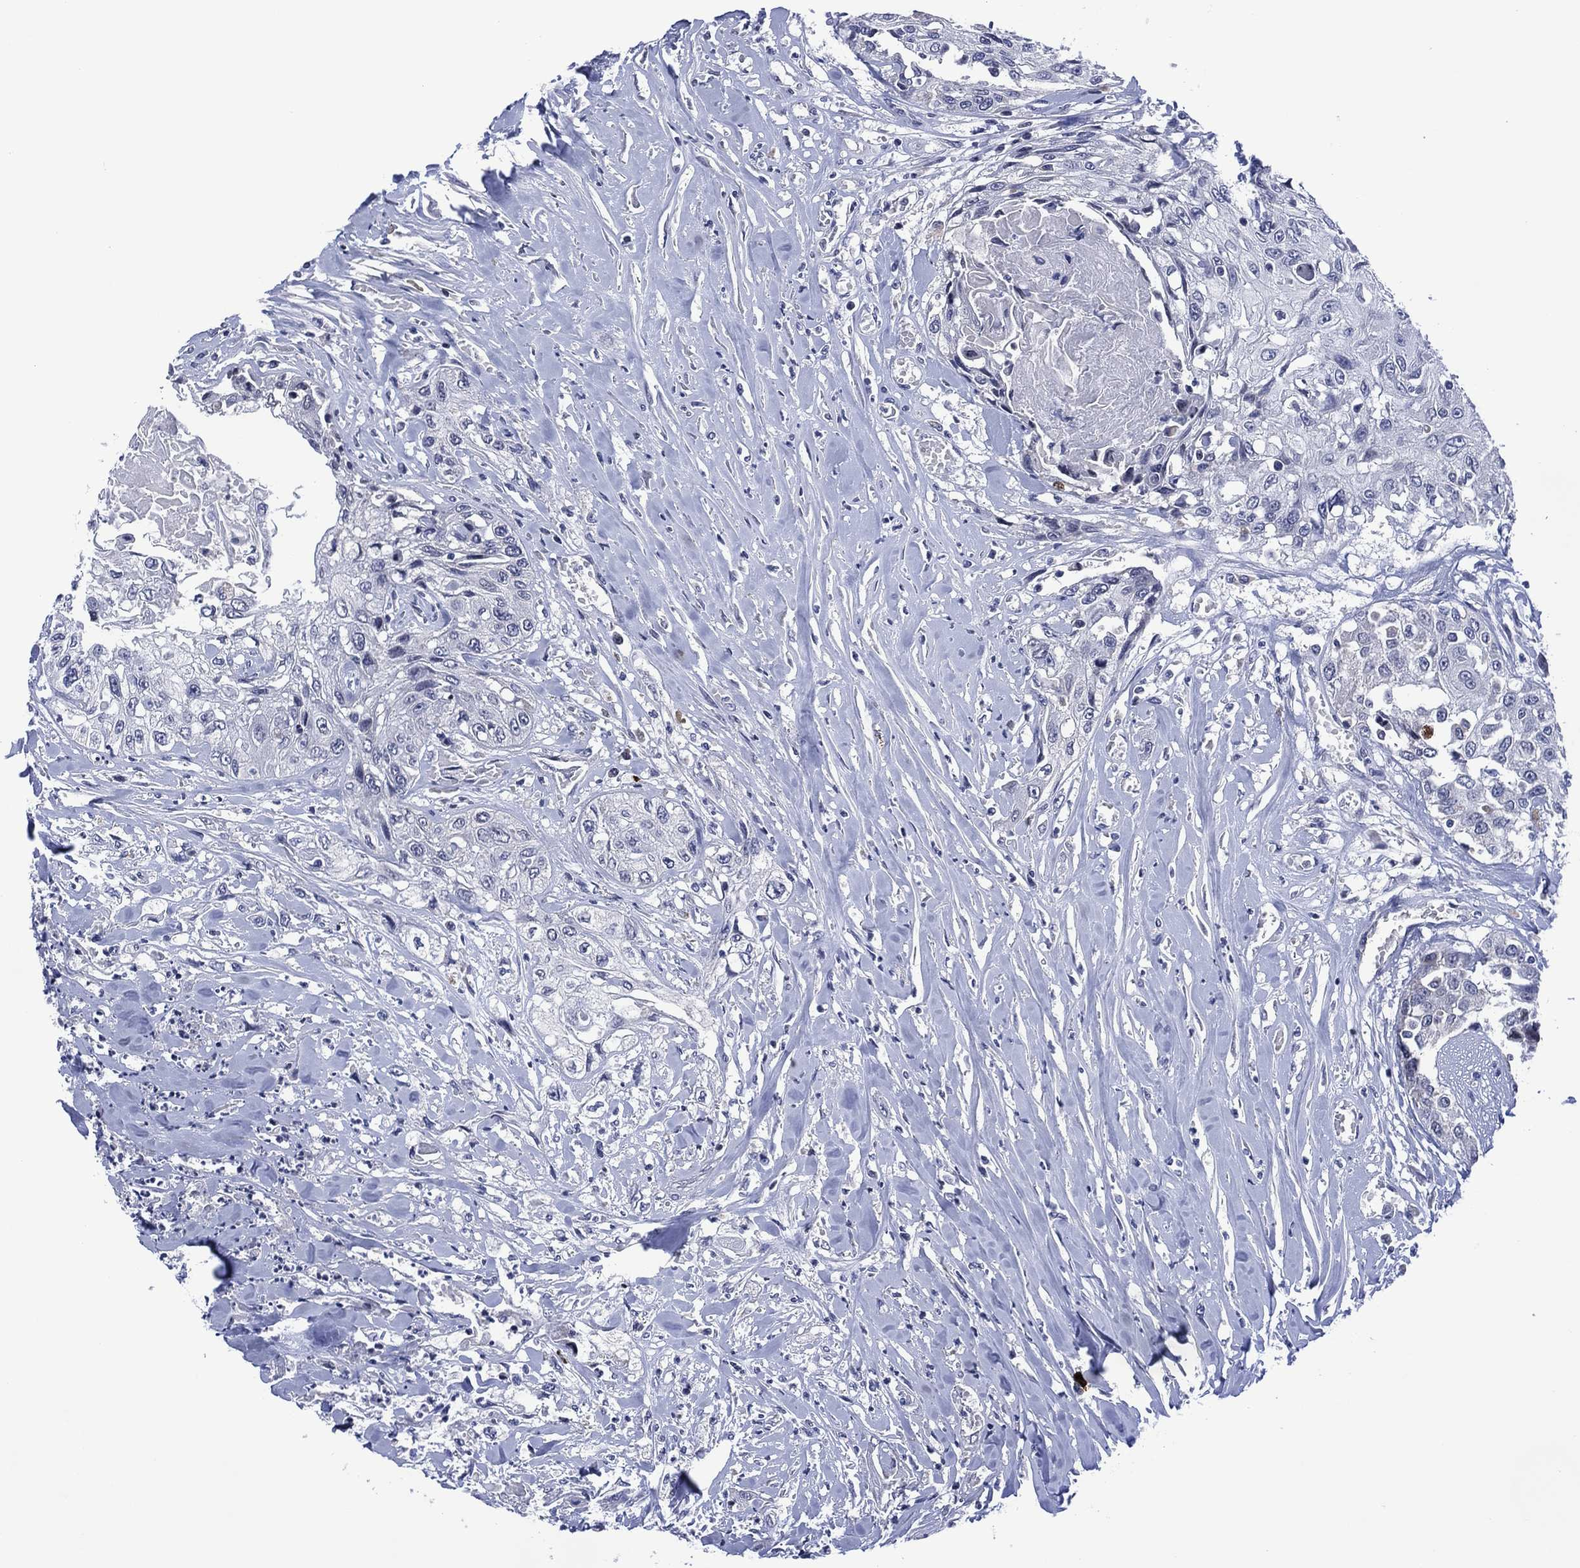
{"staining": {"intensity": "negative", "quantity": "none", "location": "none"}, "tissue": "head and neck cancer", "cell_type": "Tumor cells", "image_type": "cancer", "snomed": [{"axis": "morphology", "description": "Normal tissue, NOS"}, {"axis": "morphology", "description": "Squamous cell carcinoma, NOS"}, {"axis": "topography", "description": "Oral tissue"}, {"axis": "topography", "description": "Peripheral nerve tissue"}, {"axis": "topography", "description": "Head-Neck"}], "caption": "Tumor cells are negative for brown protein staining in head and neck squamous cell carcinoma. Brightfield microscopy of immunohistochemistry stained with DAB (brown) and hematoxylin (blue), captured at high magnification.", "gene": "USP26", "patient": {"sex": "female", "age": 59}}